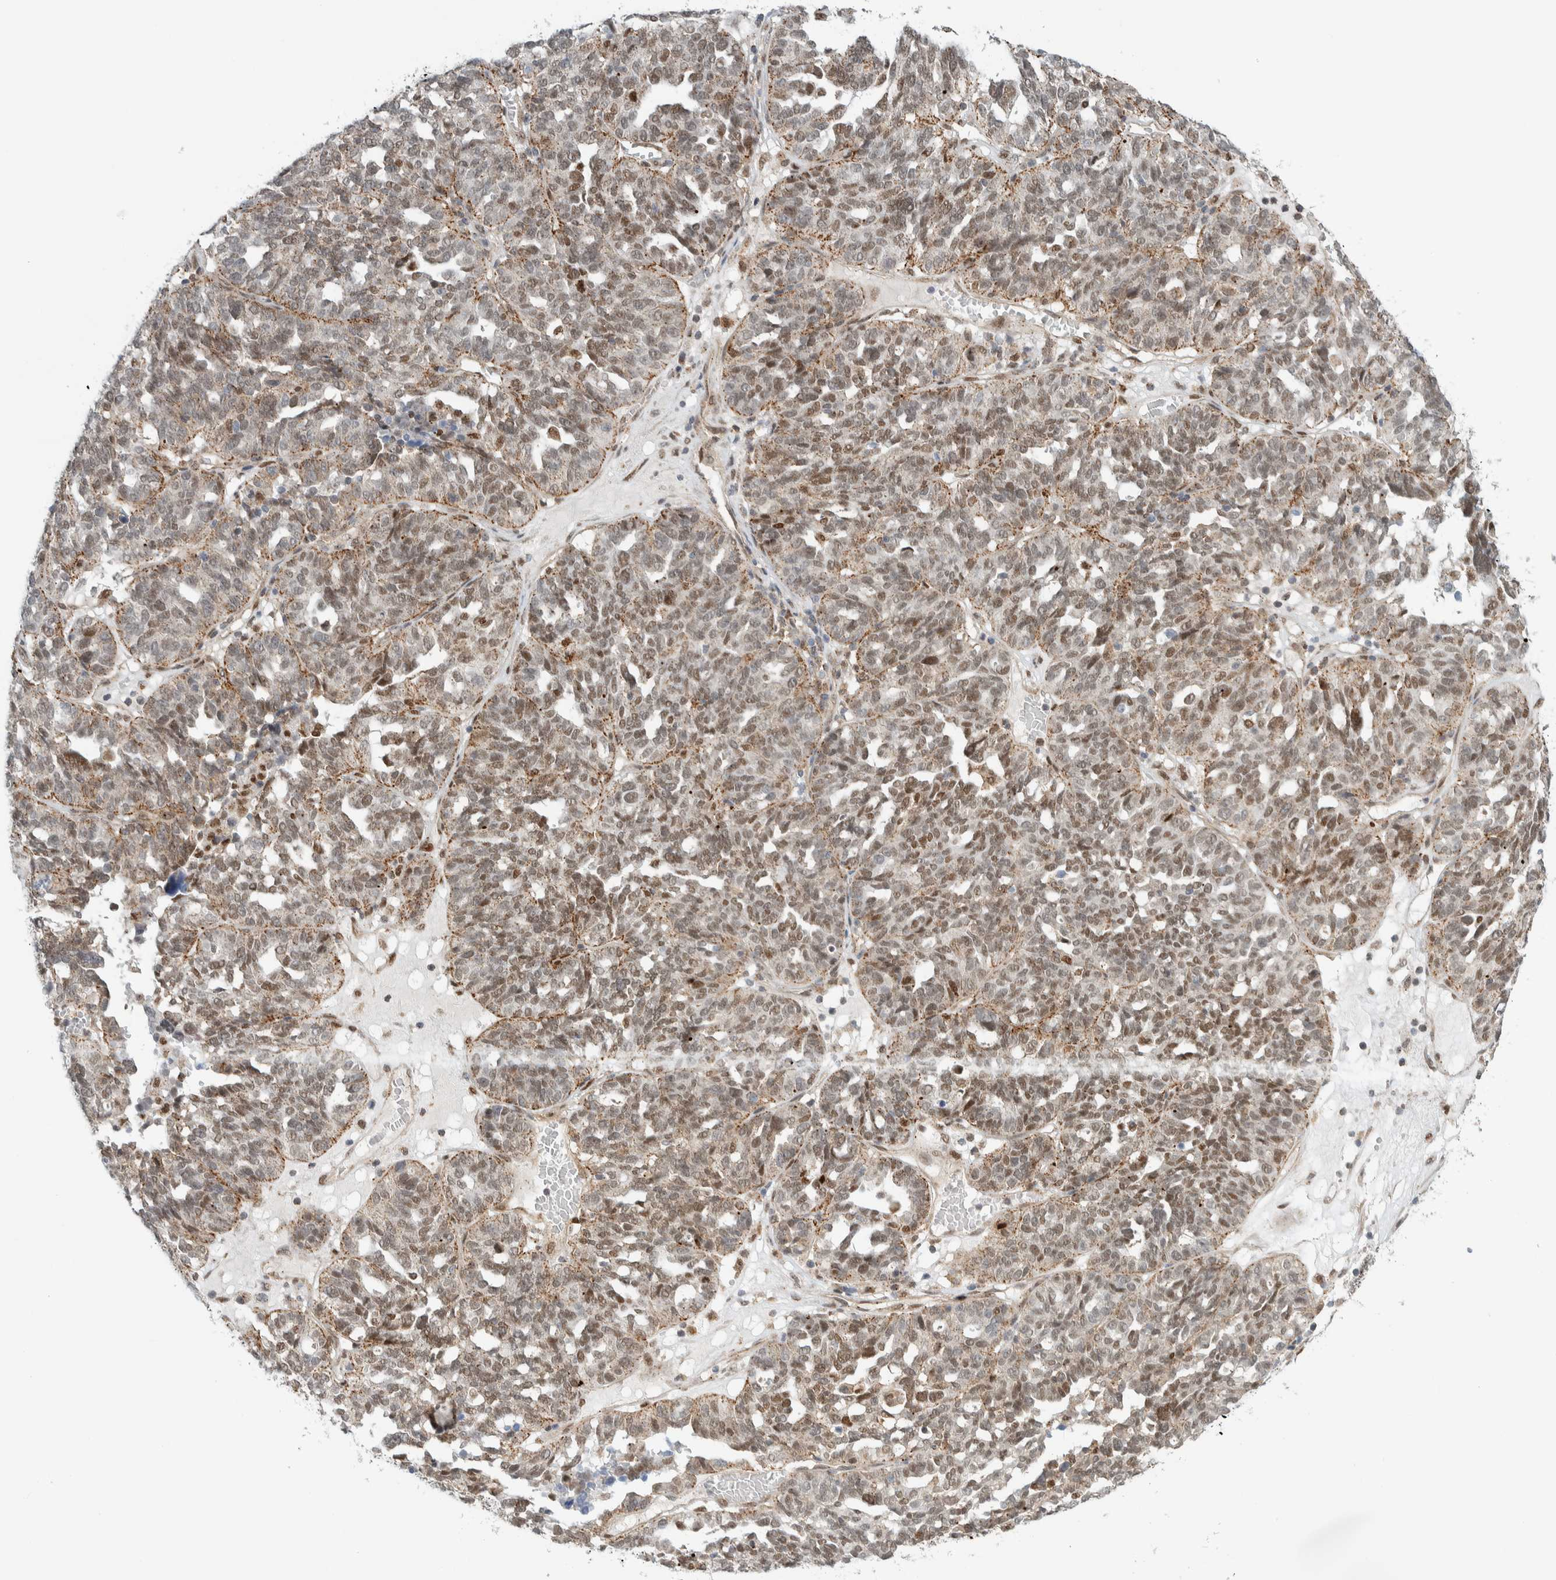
{"staining": {"intensity": "weak", "quantity": ">75%", "location": "cytoplasmic/membranous,nuclear"}, "tissue": "ovarian cancer", "cell_type": "Tumor cells", "image_type": "cancer", "snomed": [{"axis": "morphology", "description": "Cystadenocarcinoma, serous, NOS"}, {"axis": "topography", "description": "Ovary"}], "caption": "A high-resolution photomicrograph shows immunohistochemistry (IHC) staining of serous cystadenocarcinoma (ovarian), which exhibits weak cytoplasmic/membranous and nuclear staining in about >75% of tumor cells. The staining was performed using DAB (3,3'-diaminobenzidine), with brown indicating positive protein expression. Nuclei are stained blue with hematoxylin.", "gene": "TFE3", "patient": {"sex": "female", "age": 59}}